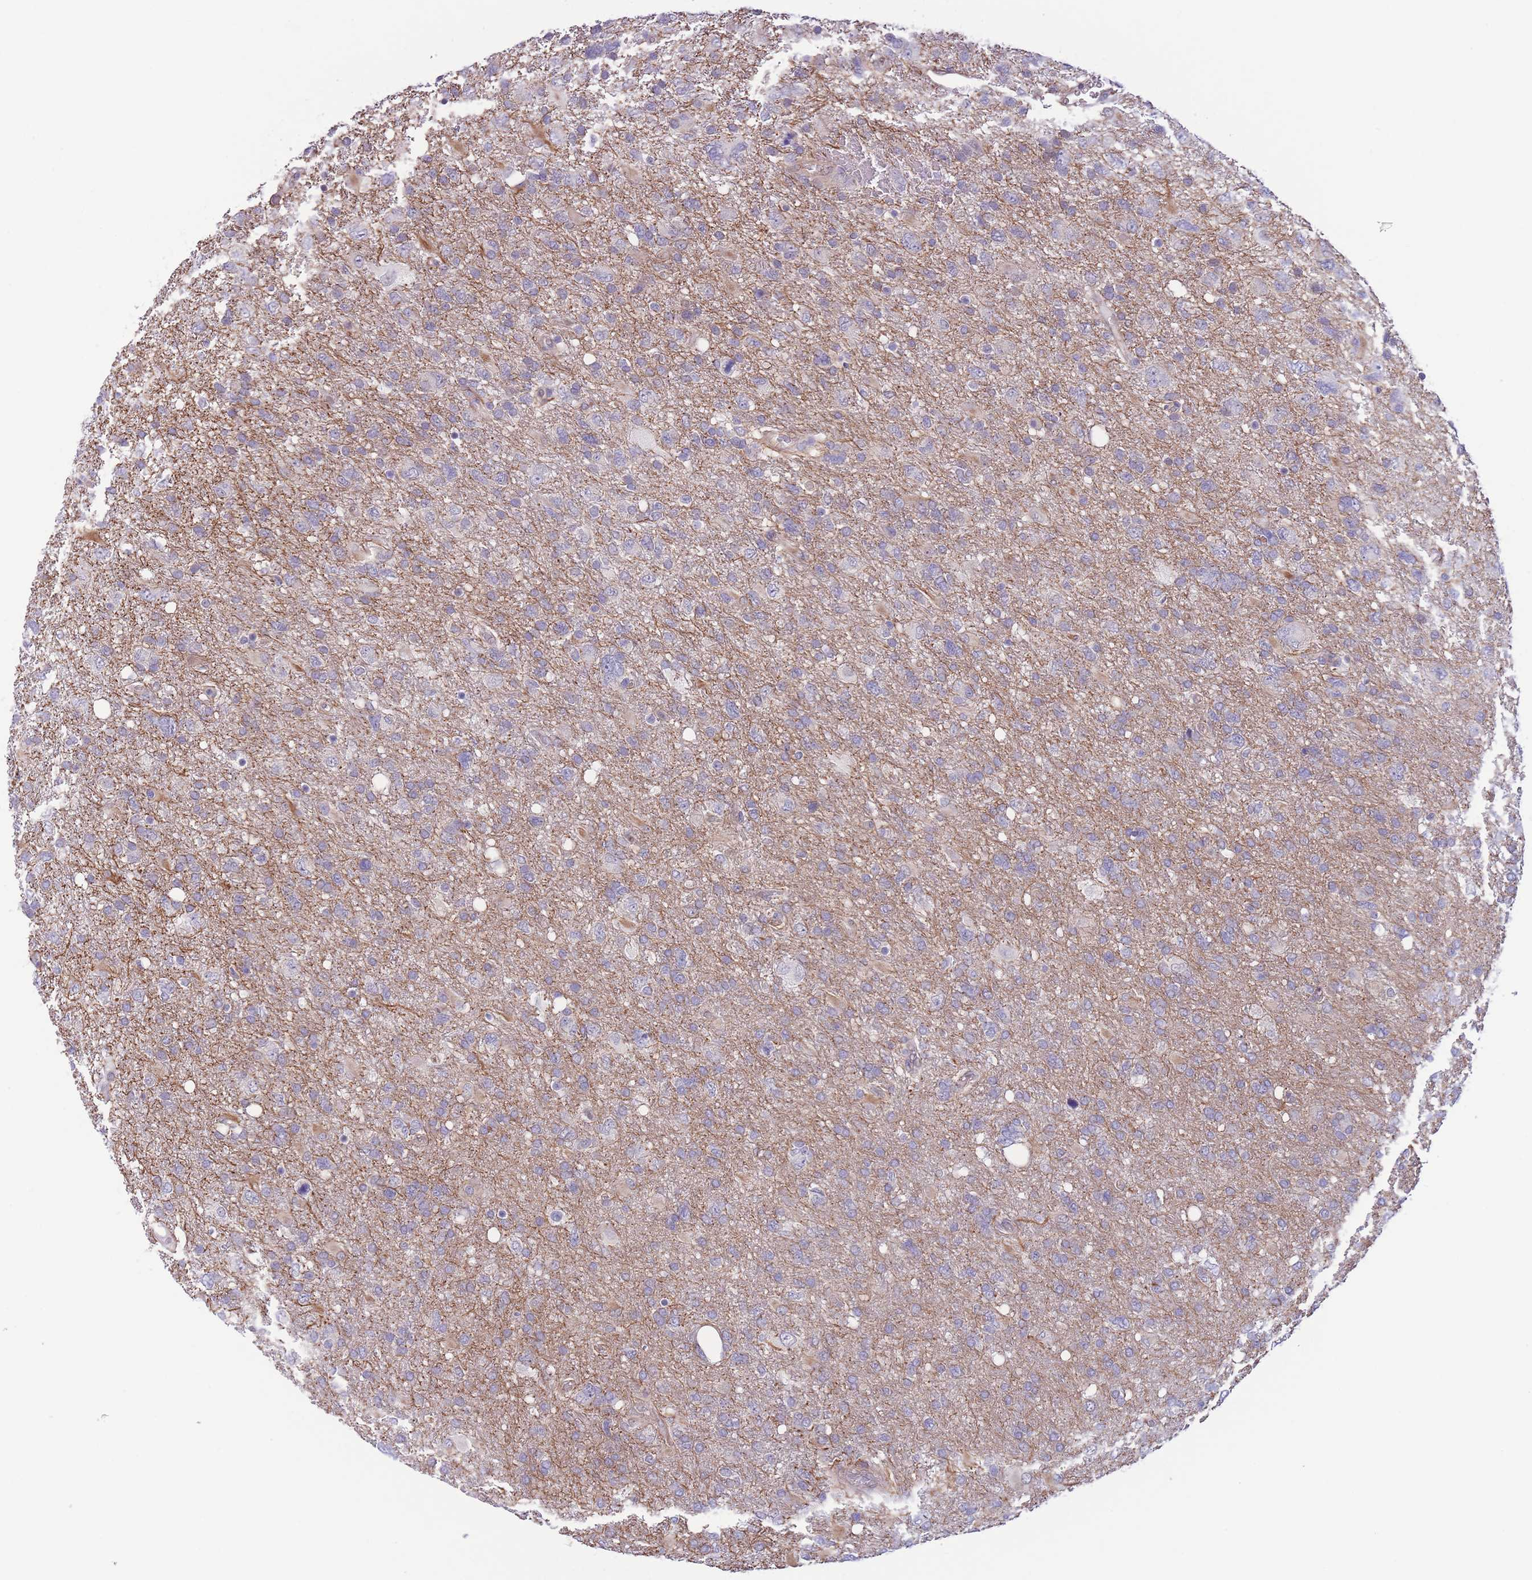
{"staining": {"intensity": "negative", "quantity": "none", "location": "none"}, "tissue": "glioma", "cell_type": "Tumor cells", "image_type": "cancer", "snomed": [{"axis": "morphology", "description": "Glioma, malignant, High grade"}, {"axis": "topography", "description": "Brain"}], "caption": "The immunohistochemistry (IHC) image has no significant positivity in tumor cells of glioma tissue.", "gene": "C9orf152", "patient": {"sex": "male", "age": 61}}